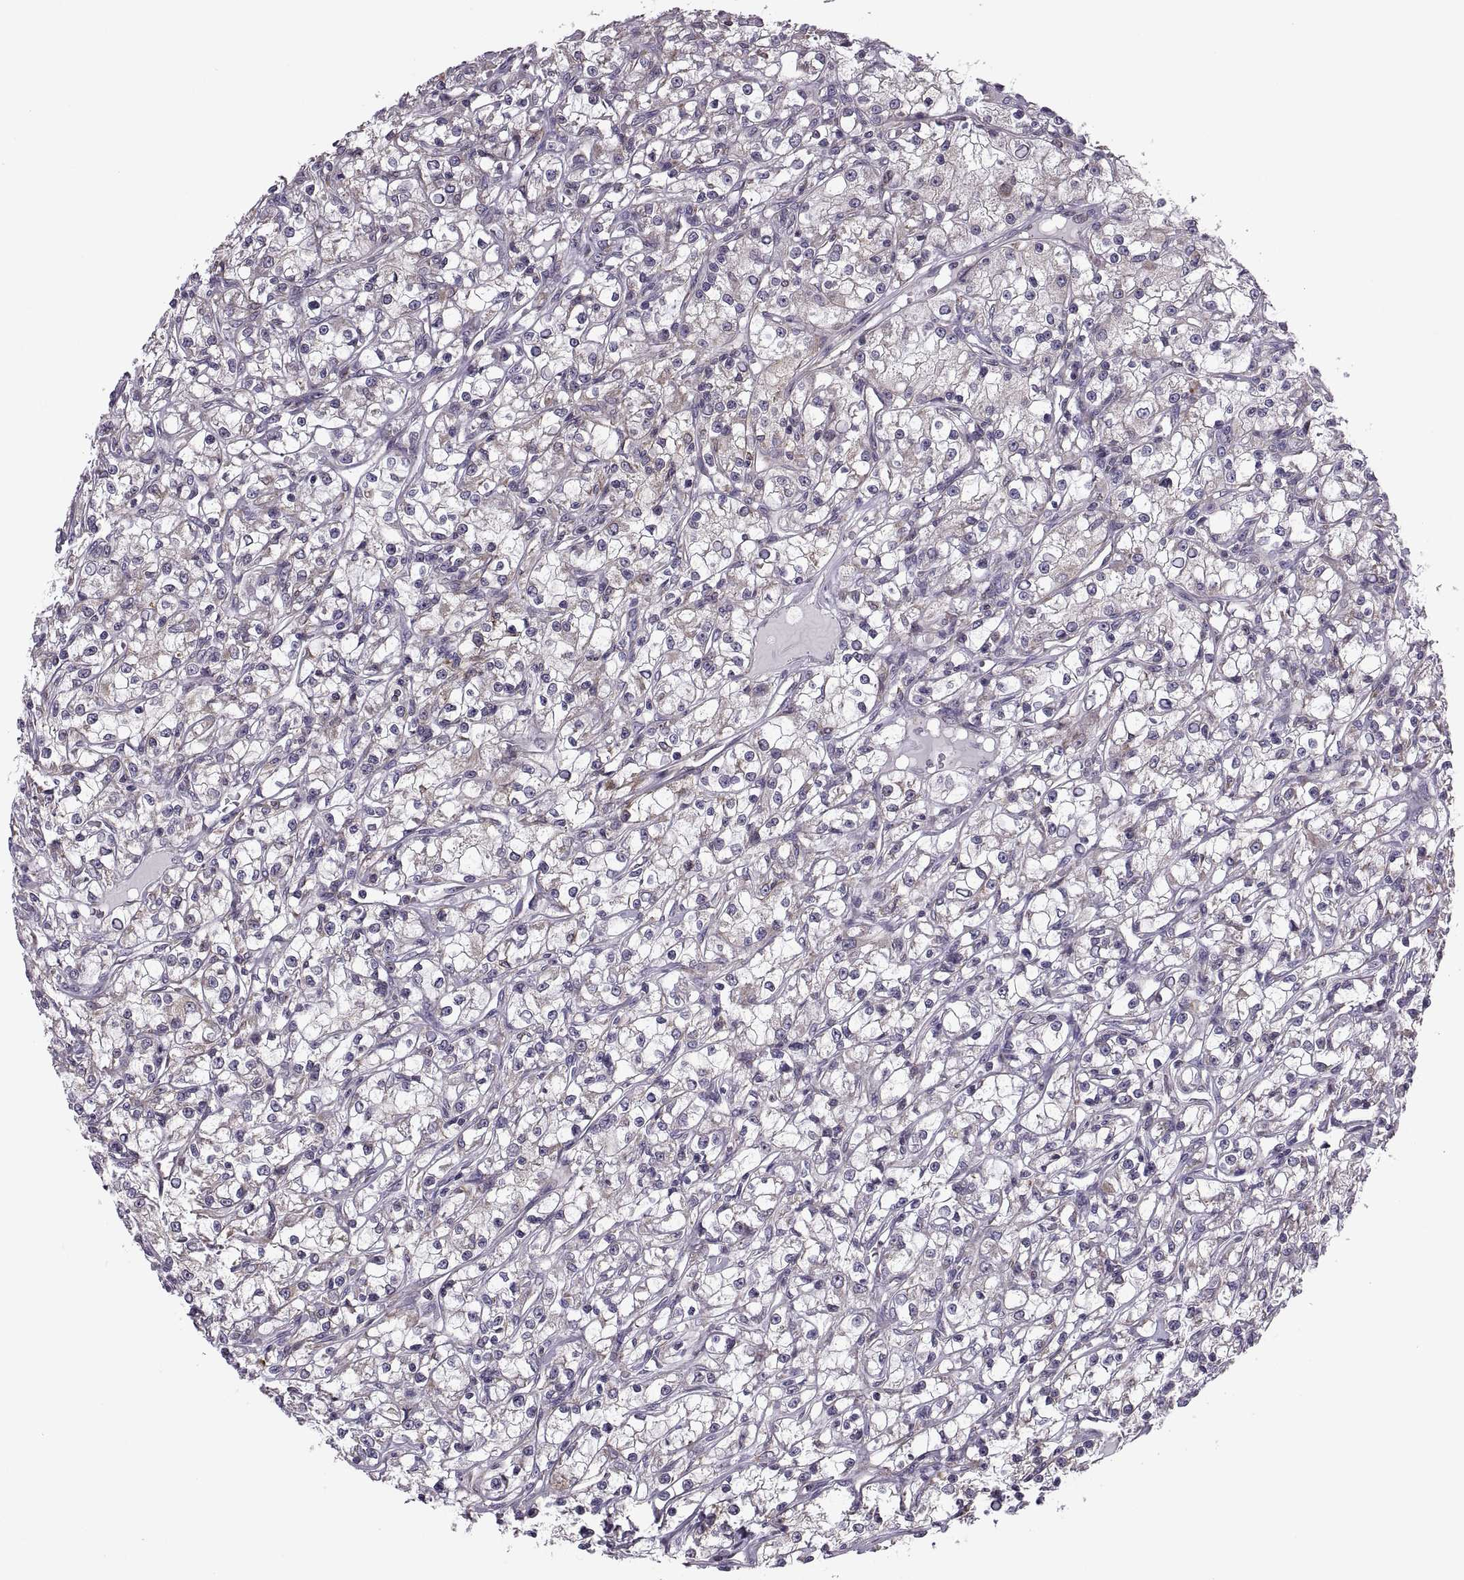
{"staining": {"intensity": "weak", "quantity": "25%-75%", "location": "cytoplasmic/membranous"}, "tissue": "renal cancer", "cell_type": "Tumor cells", "image_type": "cancer", "snomed": [{"axis": "morphology", "description": "Adenocarcinoma, NOS"}, {"axis": "topography", "description": "Kidney"}], "caption": "DAB (3,3'-diaminobenzidine) immunohistochemical staining of renal cancer exhibits weak cytoplasmic/membranous protein positivity in about 25%-75% of tumor cells.", "gene": "LETM2", "patient": {"sex": "female", "age": 59}}